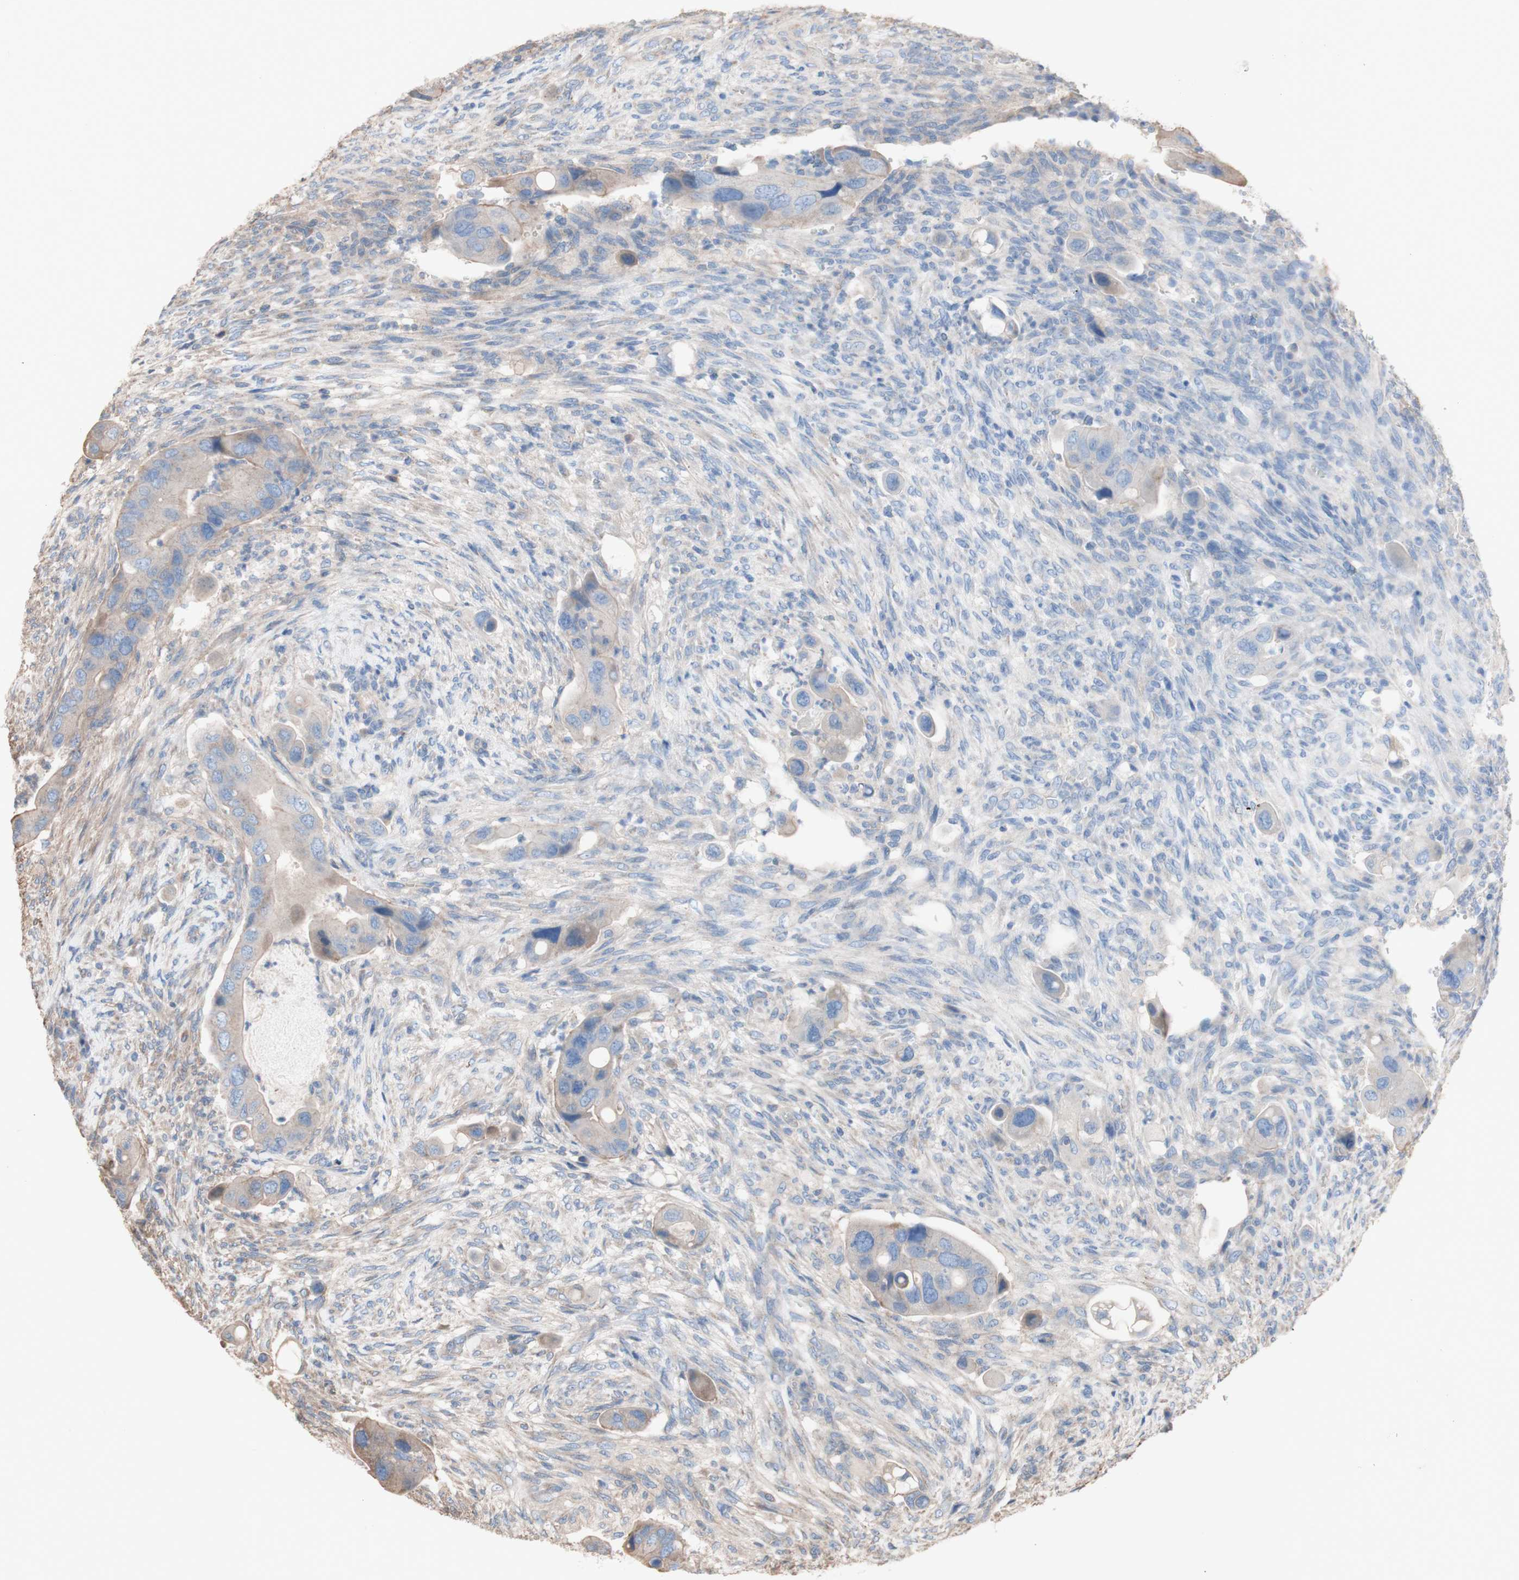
{"staining": {"intensity": "moderate", "quantity": ">75%", "location": "cytoplasmic/membranous"}, "tissue": "colorectal cancer", "cell_type": "Tumor cells", "image_type": "cancer", "snomed": [{"axis": "morphology", "description": "Adenocarcinoma, NOS"}, {"axis": "topography", "description": "Rectum"}], "caption": "IHC micrograph of neoplastic tissue: human colorectal cancer stained using immunohistochemistry exhibits medium levels of moderate protein expression localized specifically in the cytoplasmic/membranous of tumor cells, appearing as a cytoplasmic/membranous brown color.", "gene": "COPB1", "patient": {"sex": "female", "age": 57}}